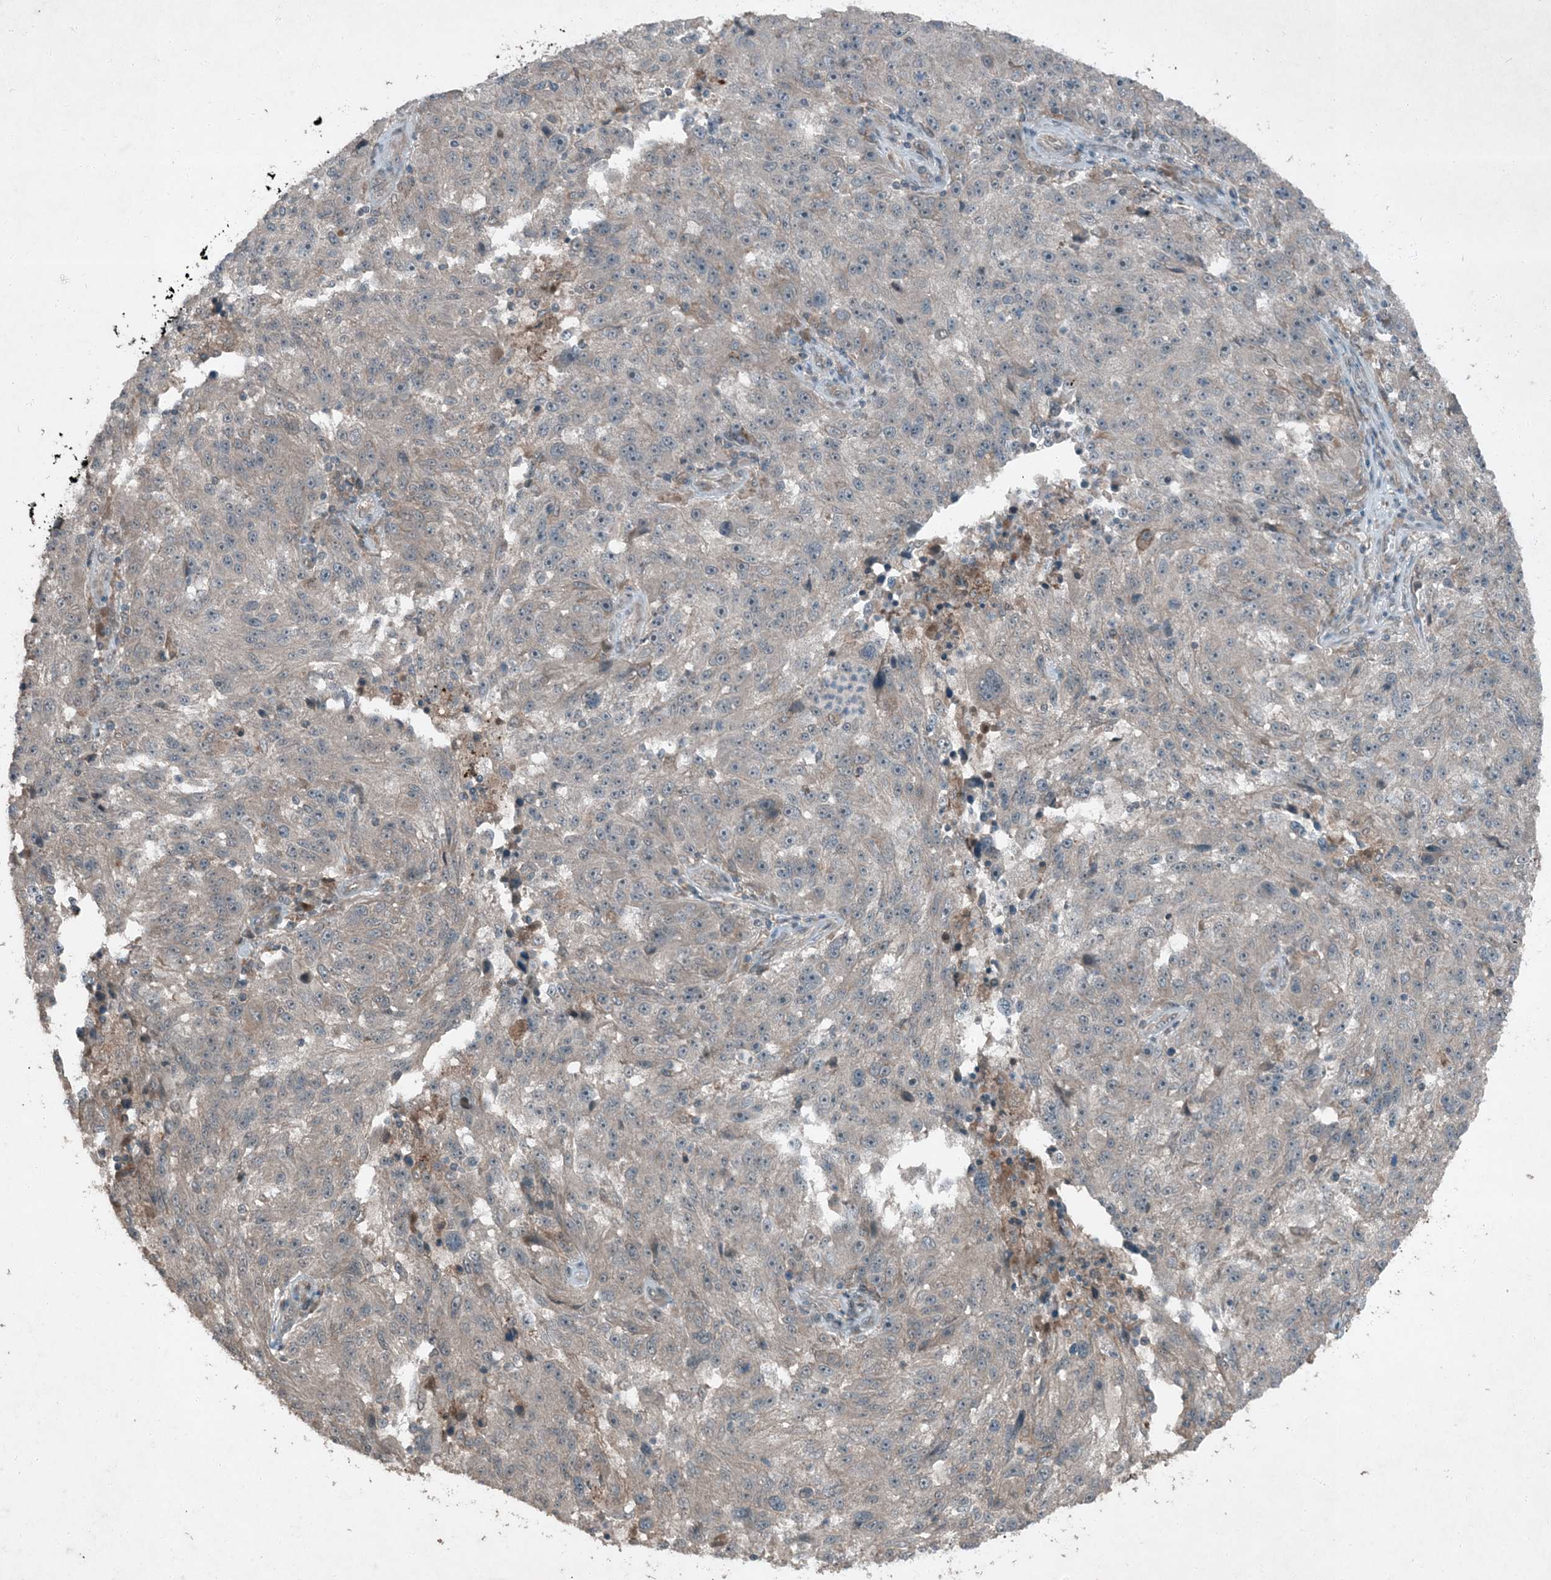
{"staining": {"intensity": "negative", "quantity": "none", "location": "none"}, "tissue": "melanoma", "cell_type": "Tumor cells", "image_type": "cancer", "snomed": [{"axis": "morphology", "description": "Malignant melanoma, NOS"}, {"axis": "topography", "description": "Skin"}], "caption": "A photomicrograph of malignant melanoma stained for a protein shows no brown staining in tumor cells.", "gene": "MDN1", "patient": {"sex": "male", "age": 53}}